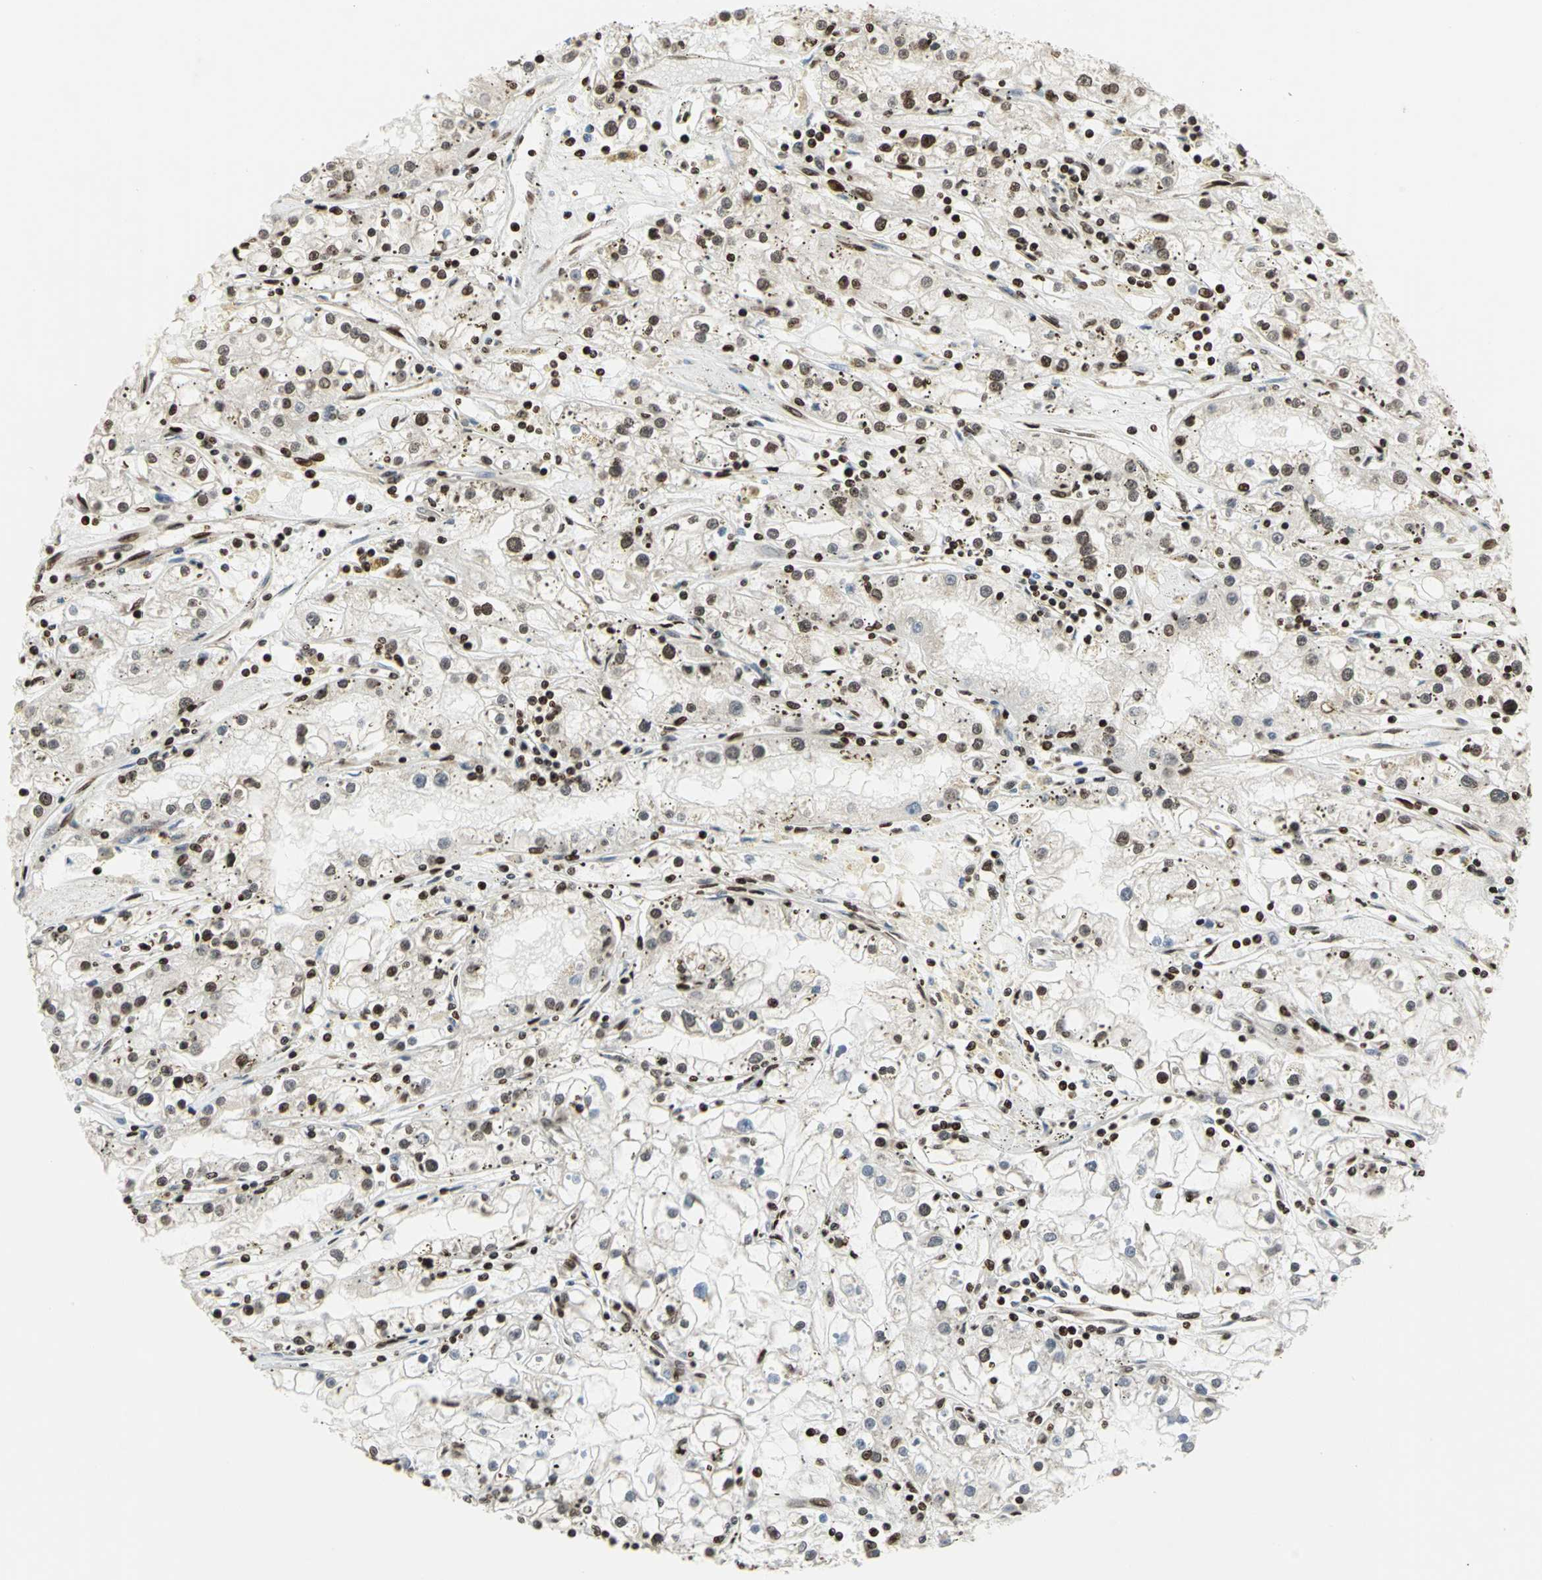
{"staining": {"intensity": "strong", "quantity": ">75%", "location": "nuclear"}, "tissue": "renal cancer", "cell_type": "Tumor cells", "image_type": "cancer", "snomed": [{"axis": "morphology", "description": "Adenocarcinoma, NOS"}, {"axis": "topography", "description": "Kidney"}], "caption": "Tumor cells exhibit high levels of strong nuclear expression in about >75% of cells in renal cancer (adenocarcinoma).", "gene": "HMGB1", "patient": {"sex": "male", "age": 56}}